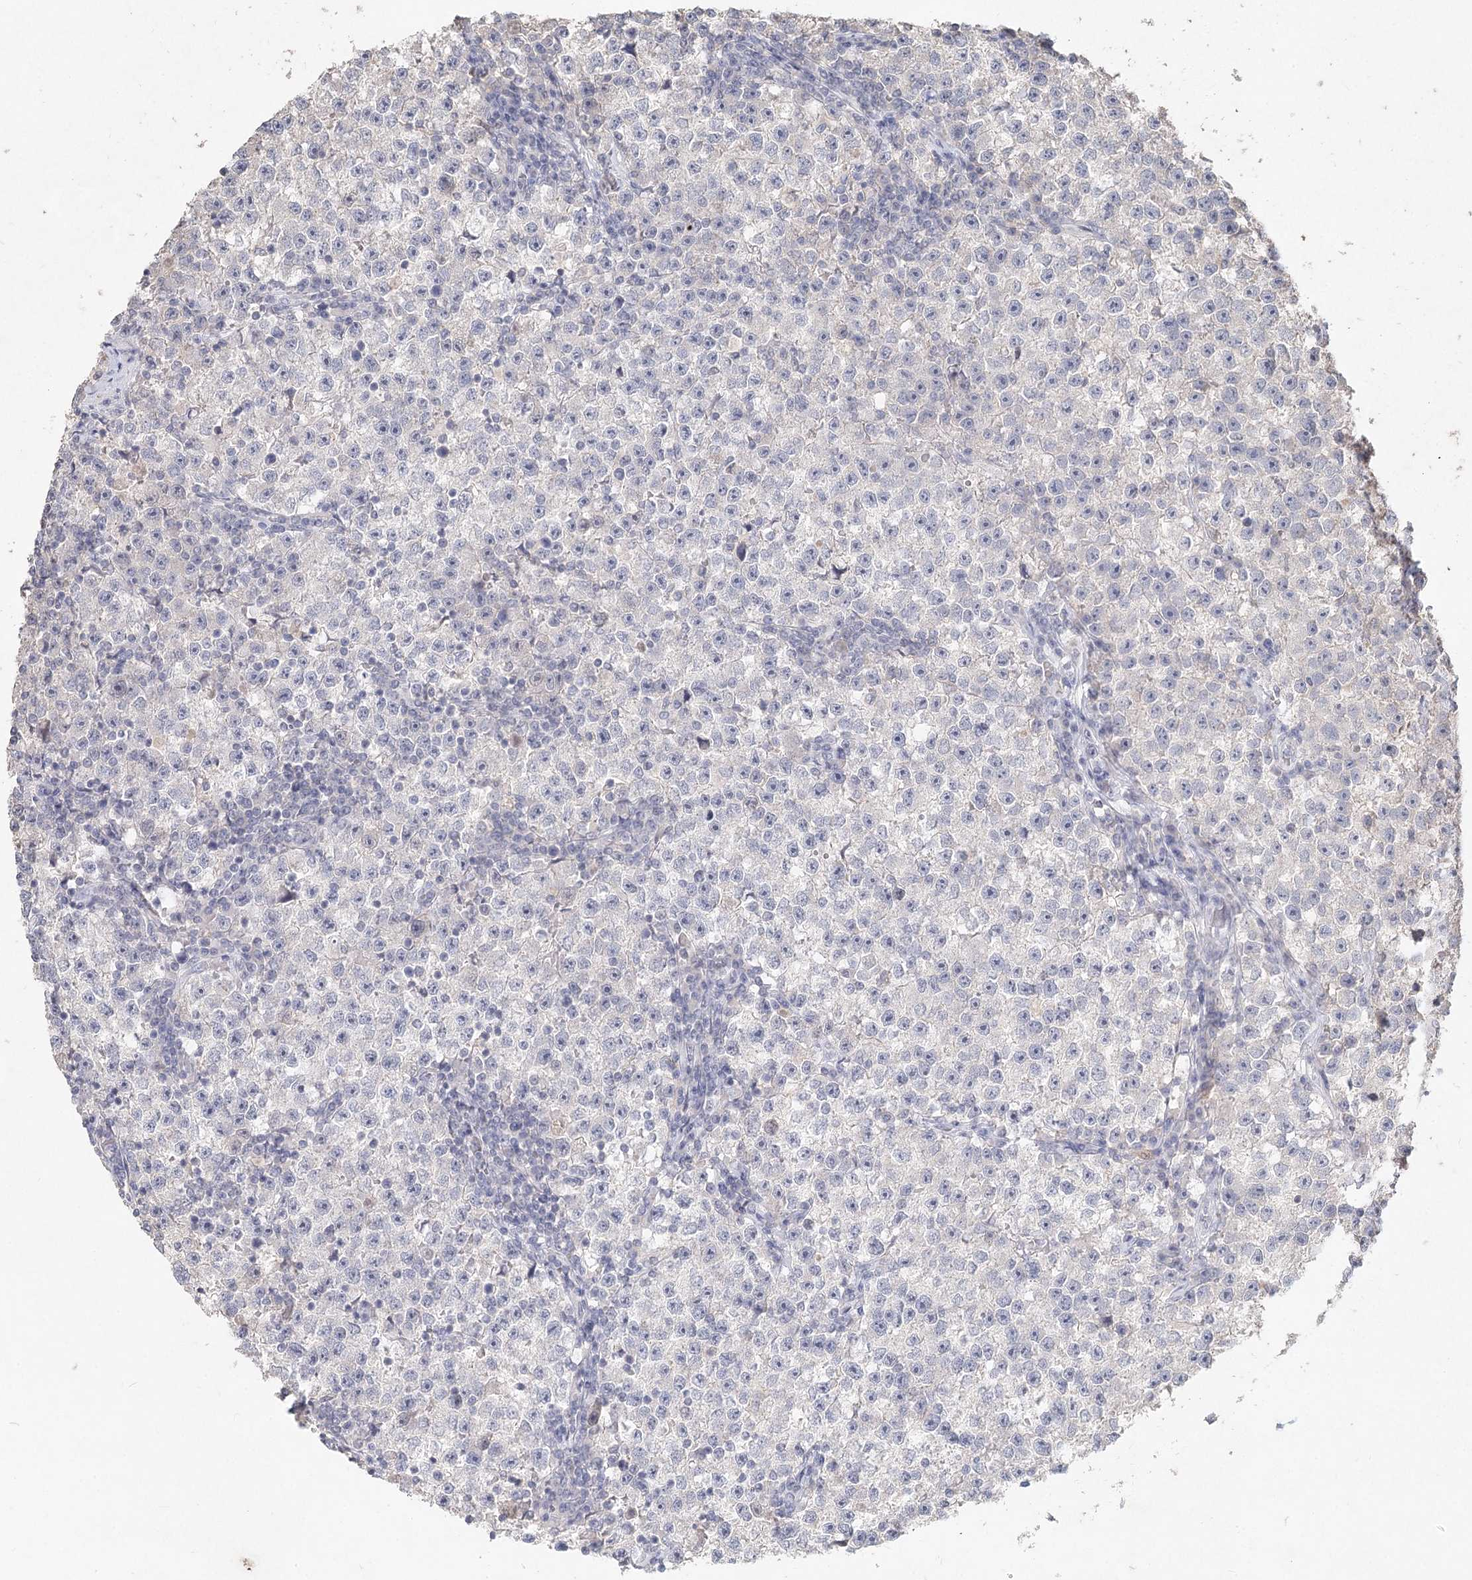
{"staining": {"intensity": "negative", "quantity": "none", "location": "none"}, "tissue": "testis cancer", "cell_type": "Tumor cells", "image_type": "cancer", "snomed": [{"axis": "morphology", "description": "Seminoma, NOS"}, {"axis": "topography", "description": "Testis"}], "caption": "Immunohistochemical staining of human seminoma (testis) exhibits no significant expression in tumor cells.", "gene": "ARSI", "patient": {"sex": "male", "age": 22}}